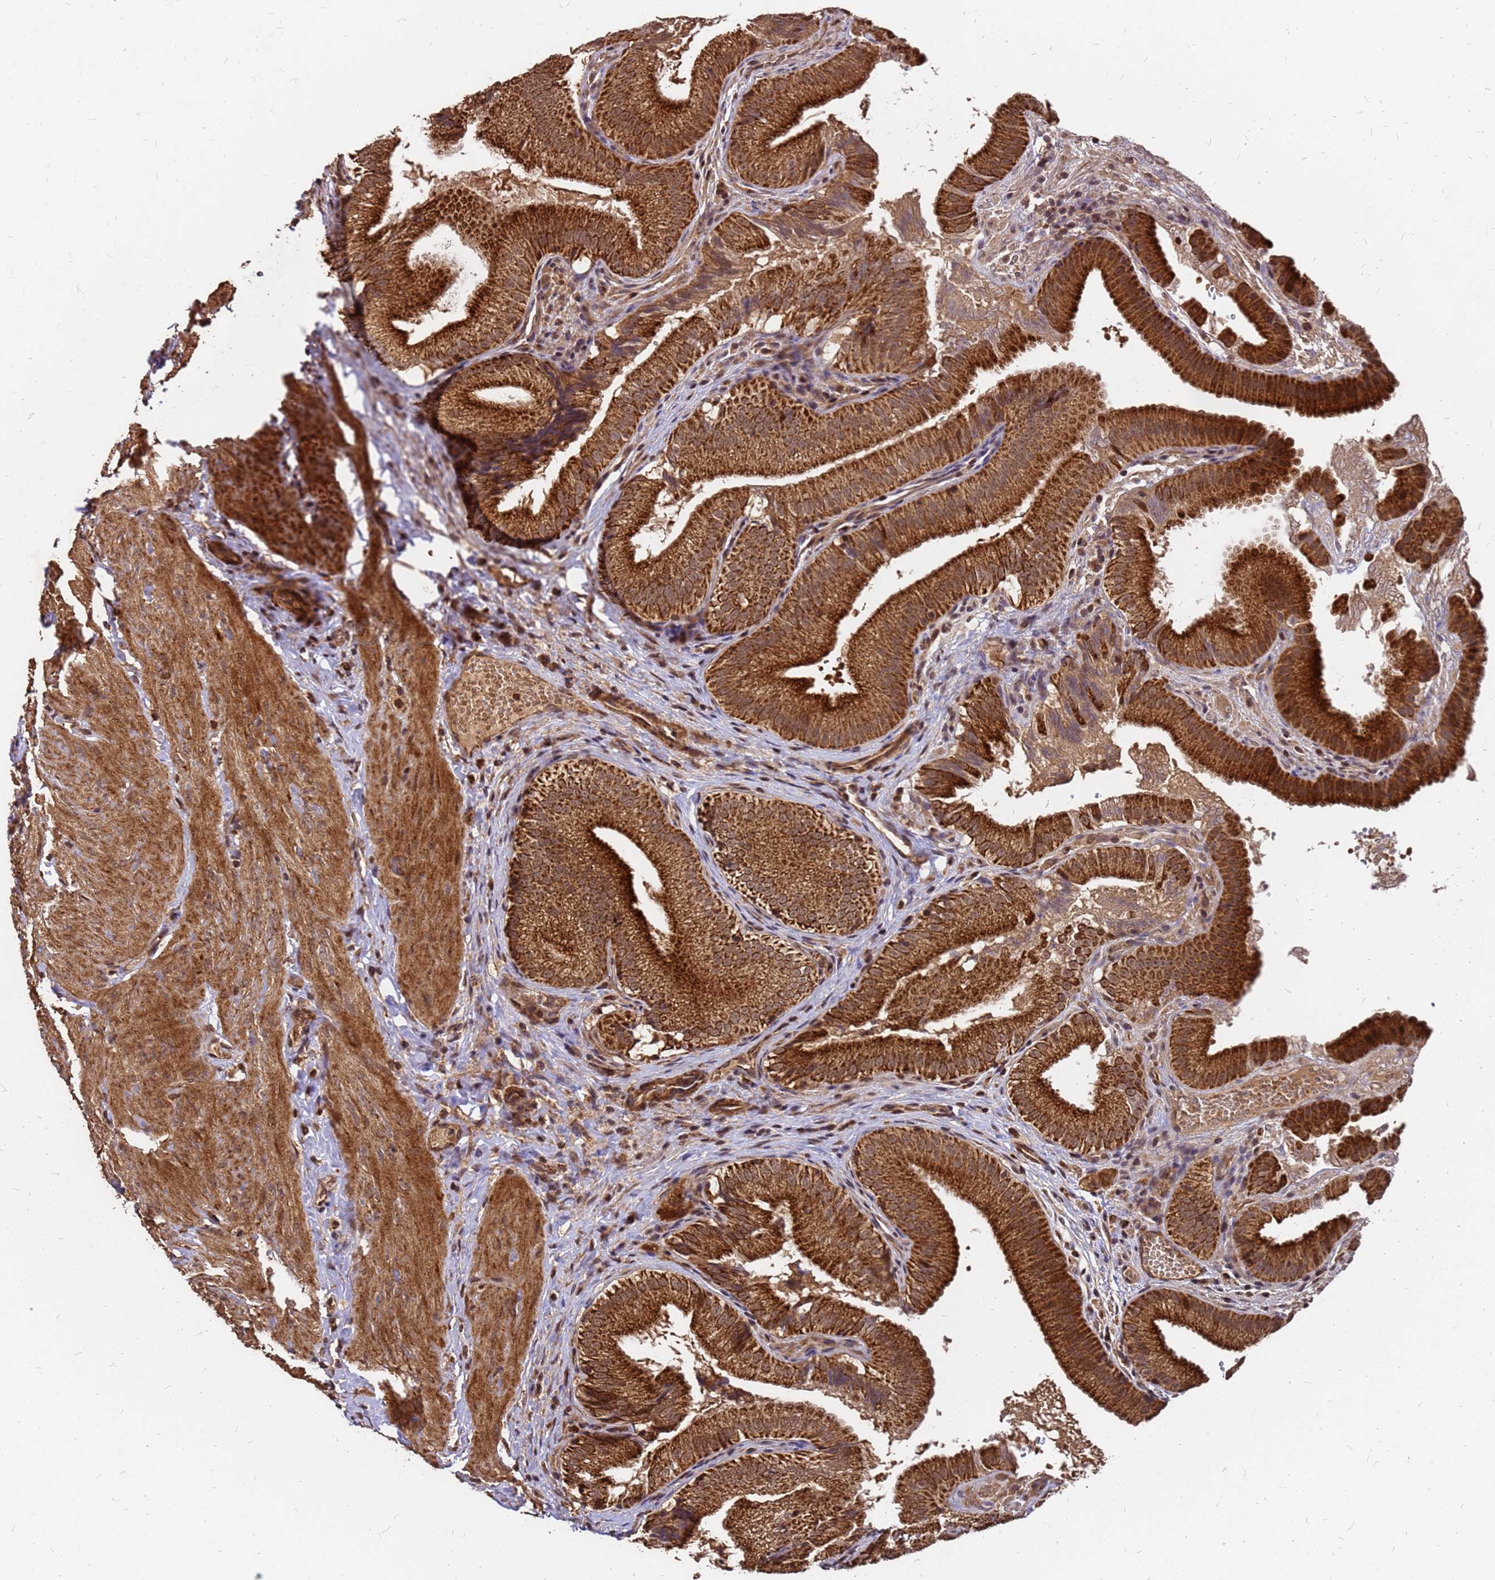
{"staining": {"intensity": "strong", "quantity": ">75%", "location": "cytoplasmic/membranous"}, "tissue": "gallbladder", "cell_type": "Glandular cells", "image_type": "normal", "snomed": [{"axis": "morphology", "description": "Normal tissue, NOS"}, {"axis": "topography", "description": "Gallbladder"}], "caption": "Glandular cells exhibit high levels of strong cytoplasmic/membranous positivity in about >75% of cells in normal human gallbladder.", "gene": "GPATCH8", "patient": {"sex": "female", "age": 30}}